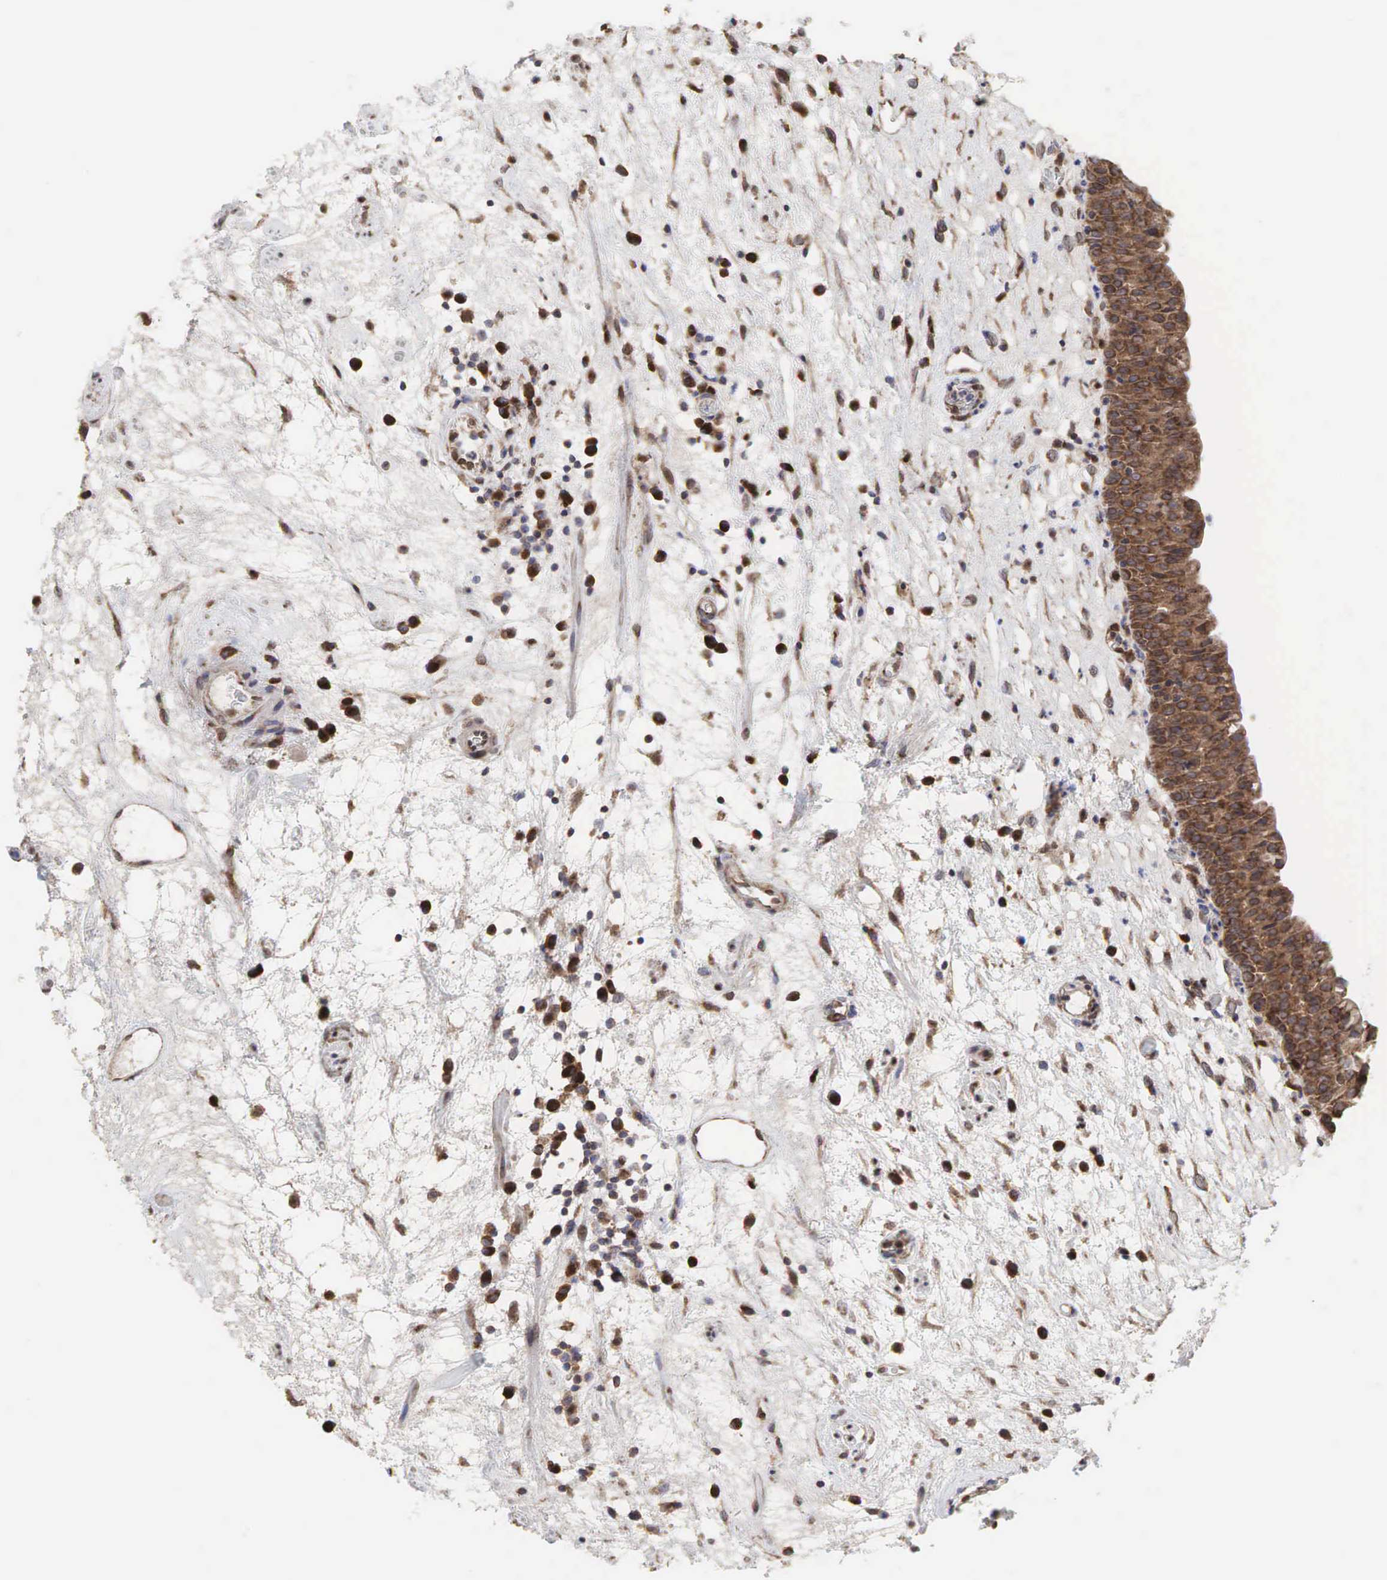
{"staining": {"intensity": "moderate", "quantity": ">75%", "location": "cytoplasmic/membranous"}, "tissue": "urinary bladder", "cell_type": "Urothelial cells", "image_type": "normal", "snomed": [{"axis": "morphology", "description": "Normal tissue, NOS"}, {"axis": "topography", "description": "Urinary bladder"}], "caption": "Immunohistochemical staining of benign urinary bladder demonstrates >75% levels of moderate cytoplasmic/membranous protein staining in about >75% of urothelial cells. (DAB (3,3'-diaminobenzidine) IHC, brown staining for protein, blue staining for nuclei).", "gene": "PABPC5", "patient": {"sex": "male", "age": 48}}